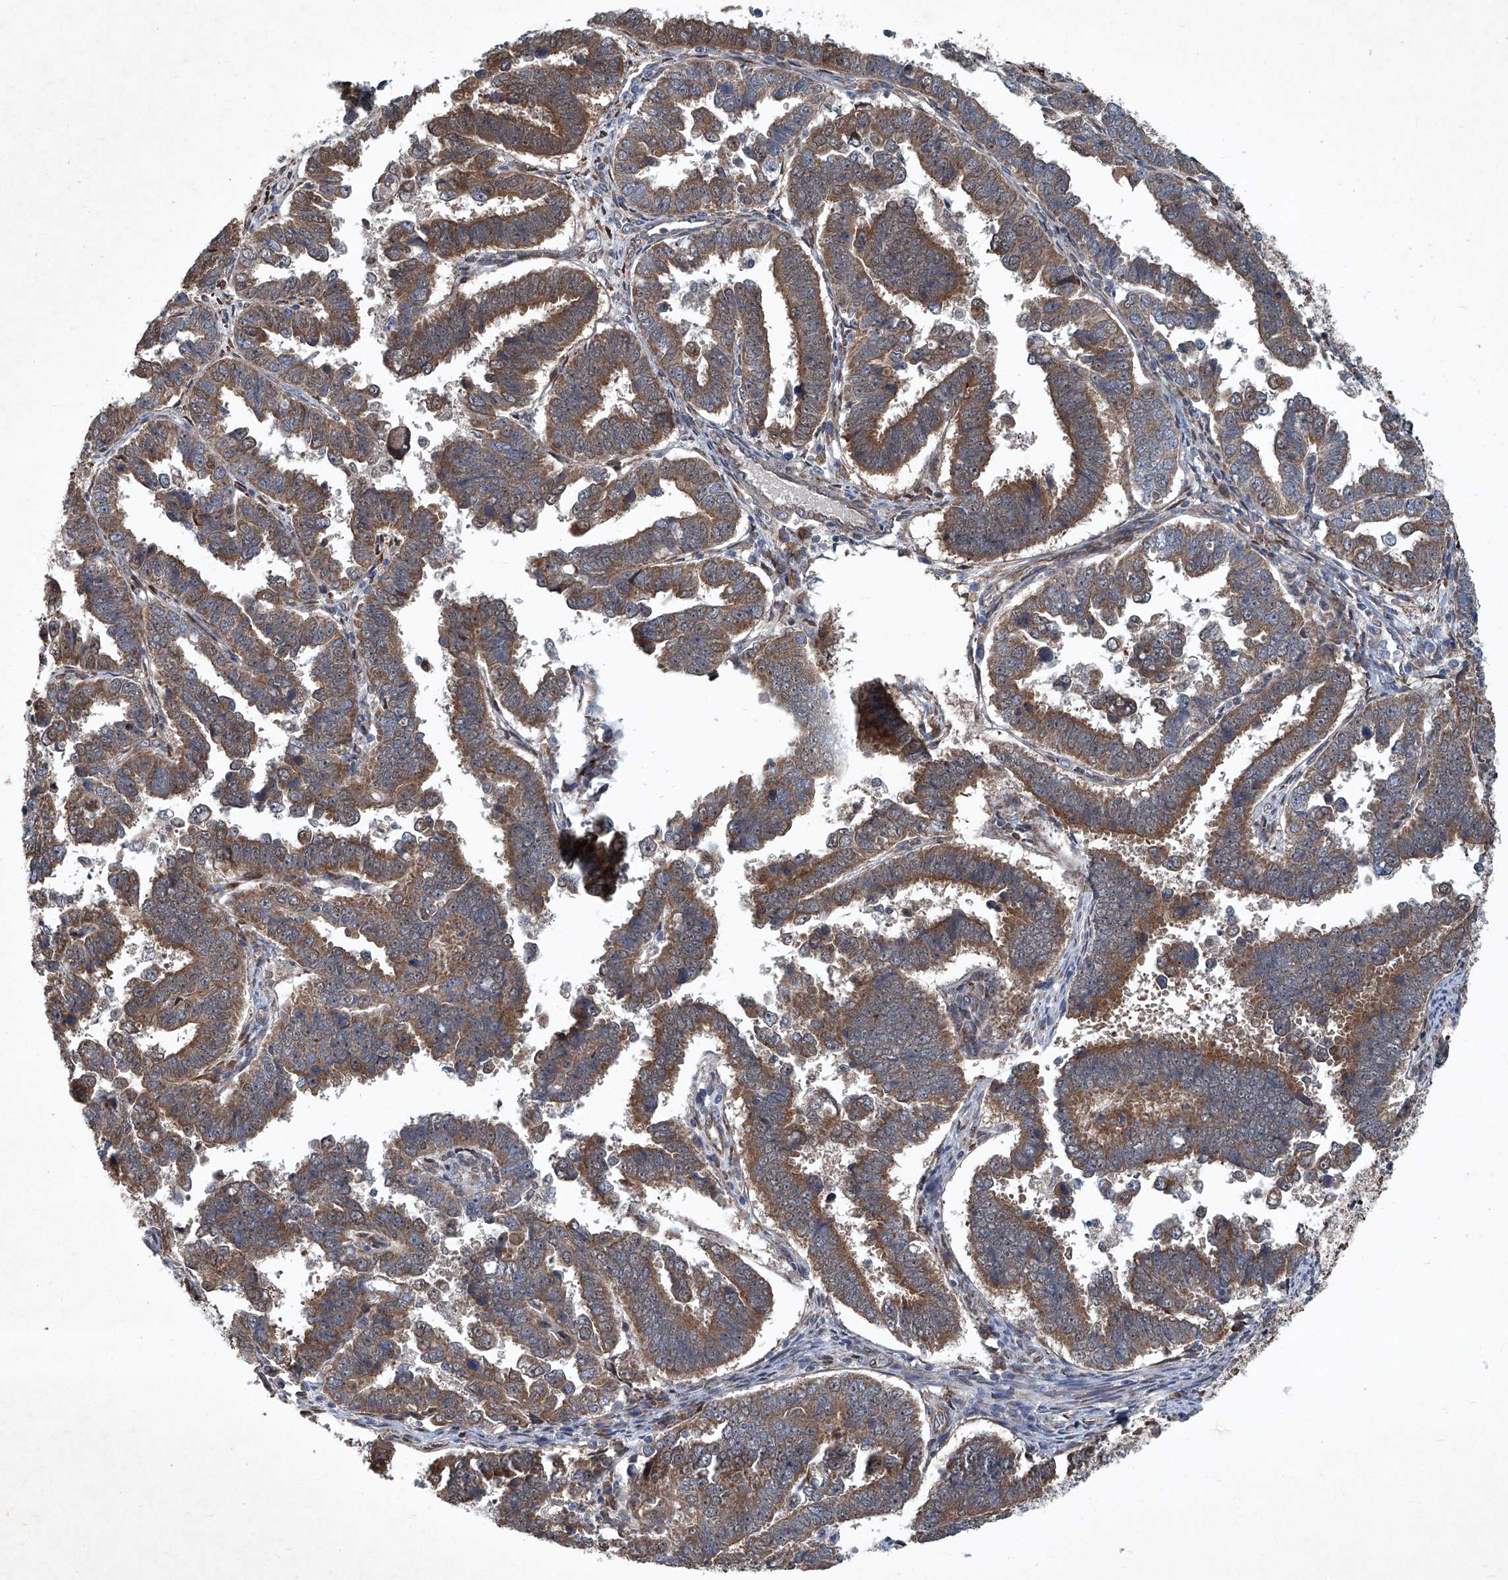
{"staining": {"intensity": "moderate", "quantity": ">75%", "location": "cytoplasmic/membranous"}, "tissue": "endometrial cancer", "cell_type": "Tumor cells", "image_type": "cancer", "snomed": [{"axis": "morphology", "description": "Adenocarcinoma, NOS"}, {"axis": "topography", "description": "Endometrium"}], "caption": "About >75% of tumor cells in human endometrial cancer (adenocarcinoma) demonstrate moderate cytoplasmic/membranous protein staining as visualized by brown immunohistochemical staining.", "gene": "GPR132", "patient": {"sex": "female", "age": 75}}